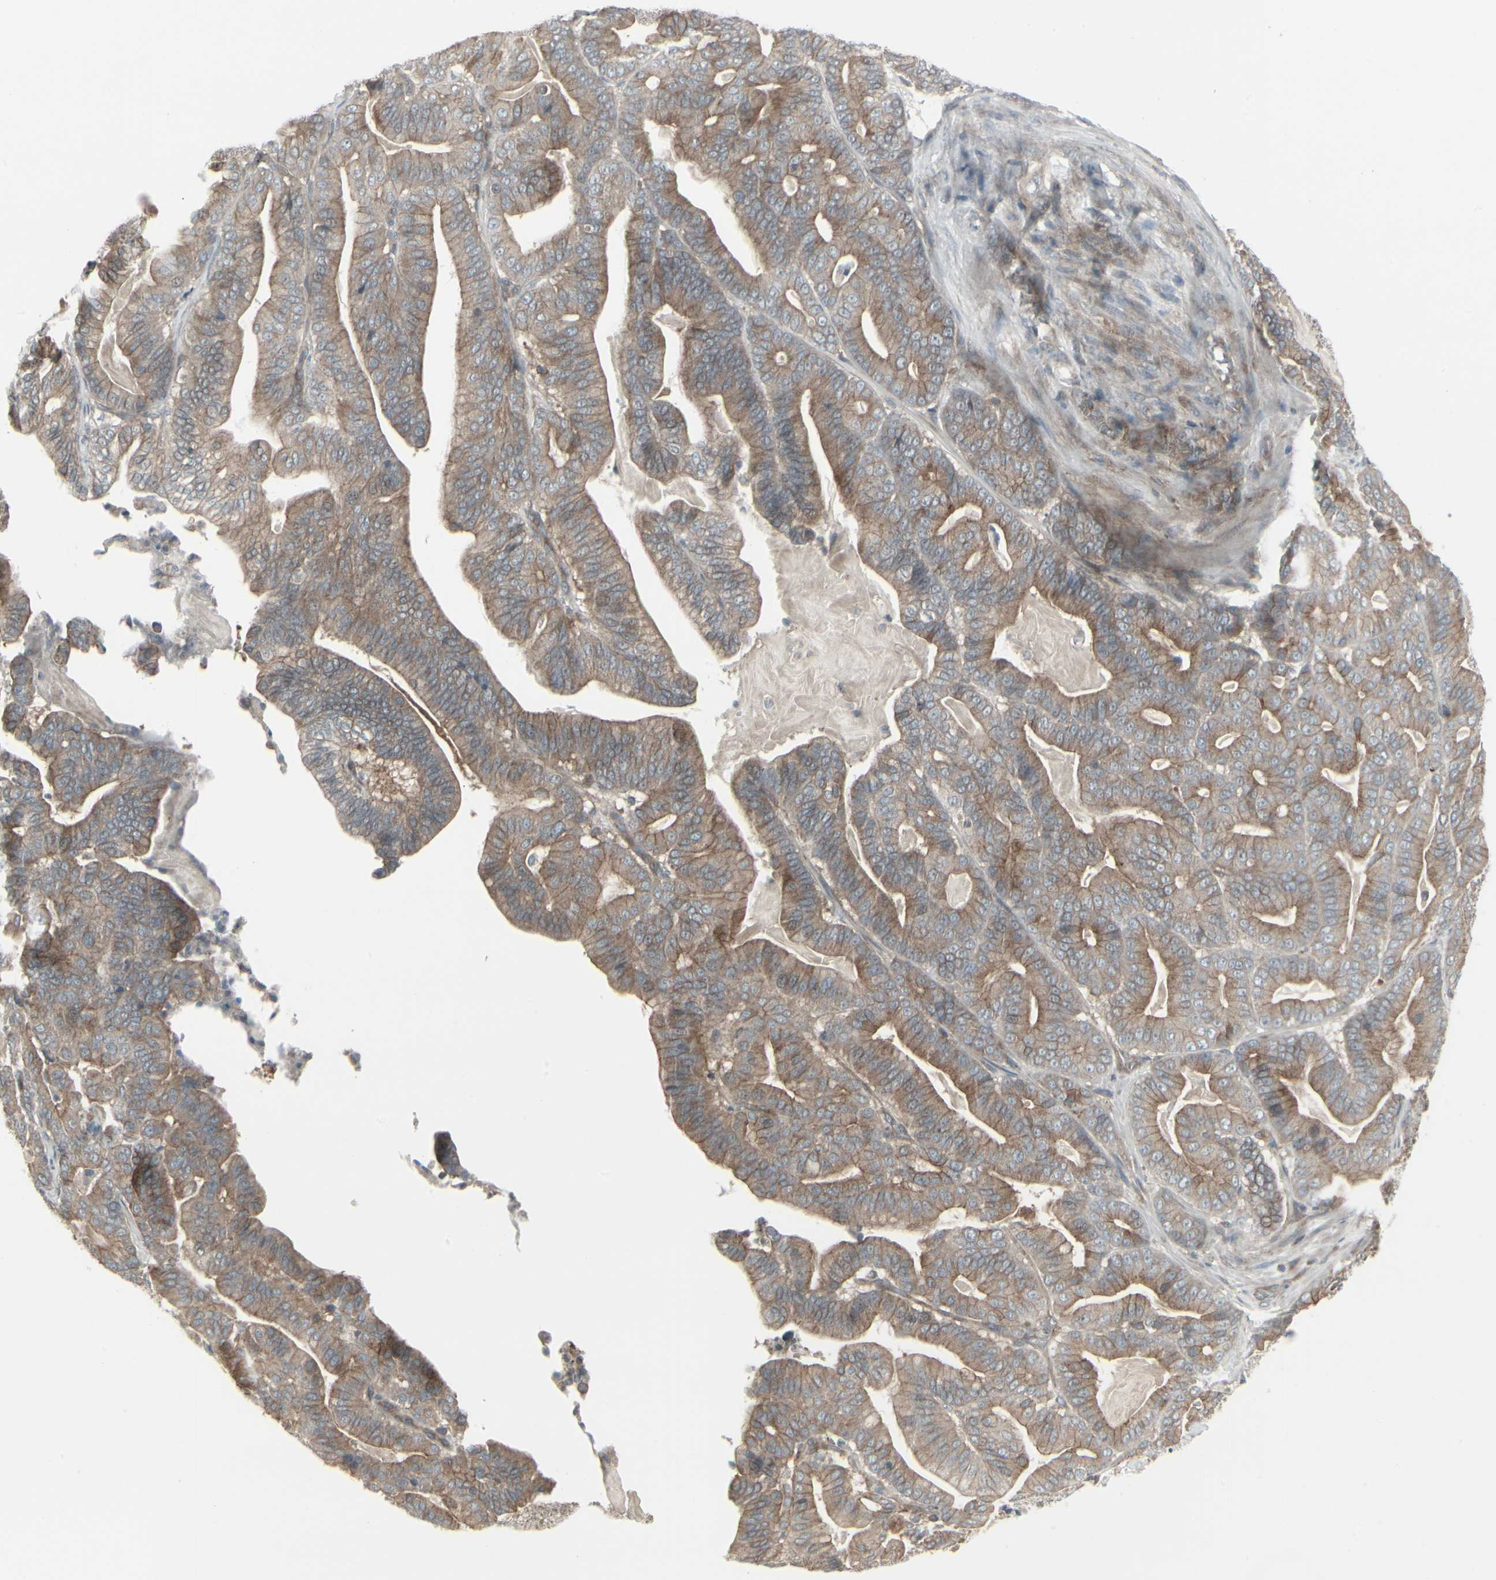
{"staining": {"intensity": "moderate", "quantity": ">75%", "location": "cytoplasmic/membranous"}, "tissue": "pancreatic cancer", "cell_type": "Tumor cells", "image_type": "cancer", "snomed": [{"axis": "morphology", "description": "Adenocarcinoma, NOS"}, {"axis": "topography", "description": "Pancreas"}], "caption": "IHC (DAB) staining of human pancreatic cancer shows moderate cytoplasmic/membranous protein staining in approximately >75% of tumor cells.", "gene": "EPS15", "patient": {"sex": "male", "age": 63}}